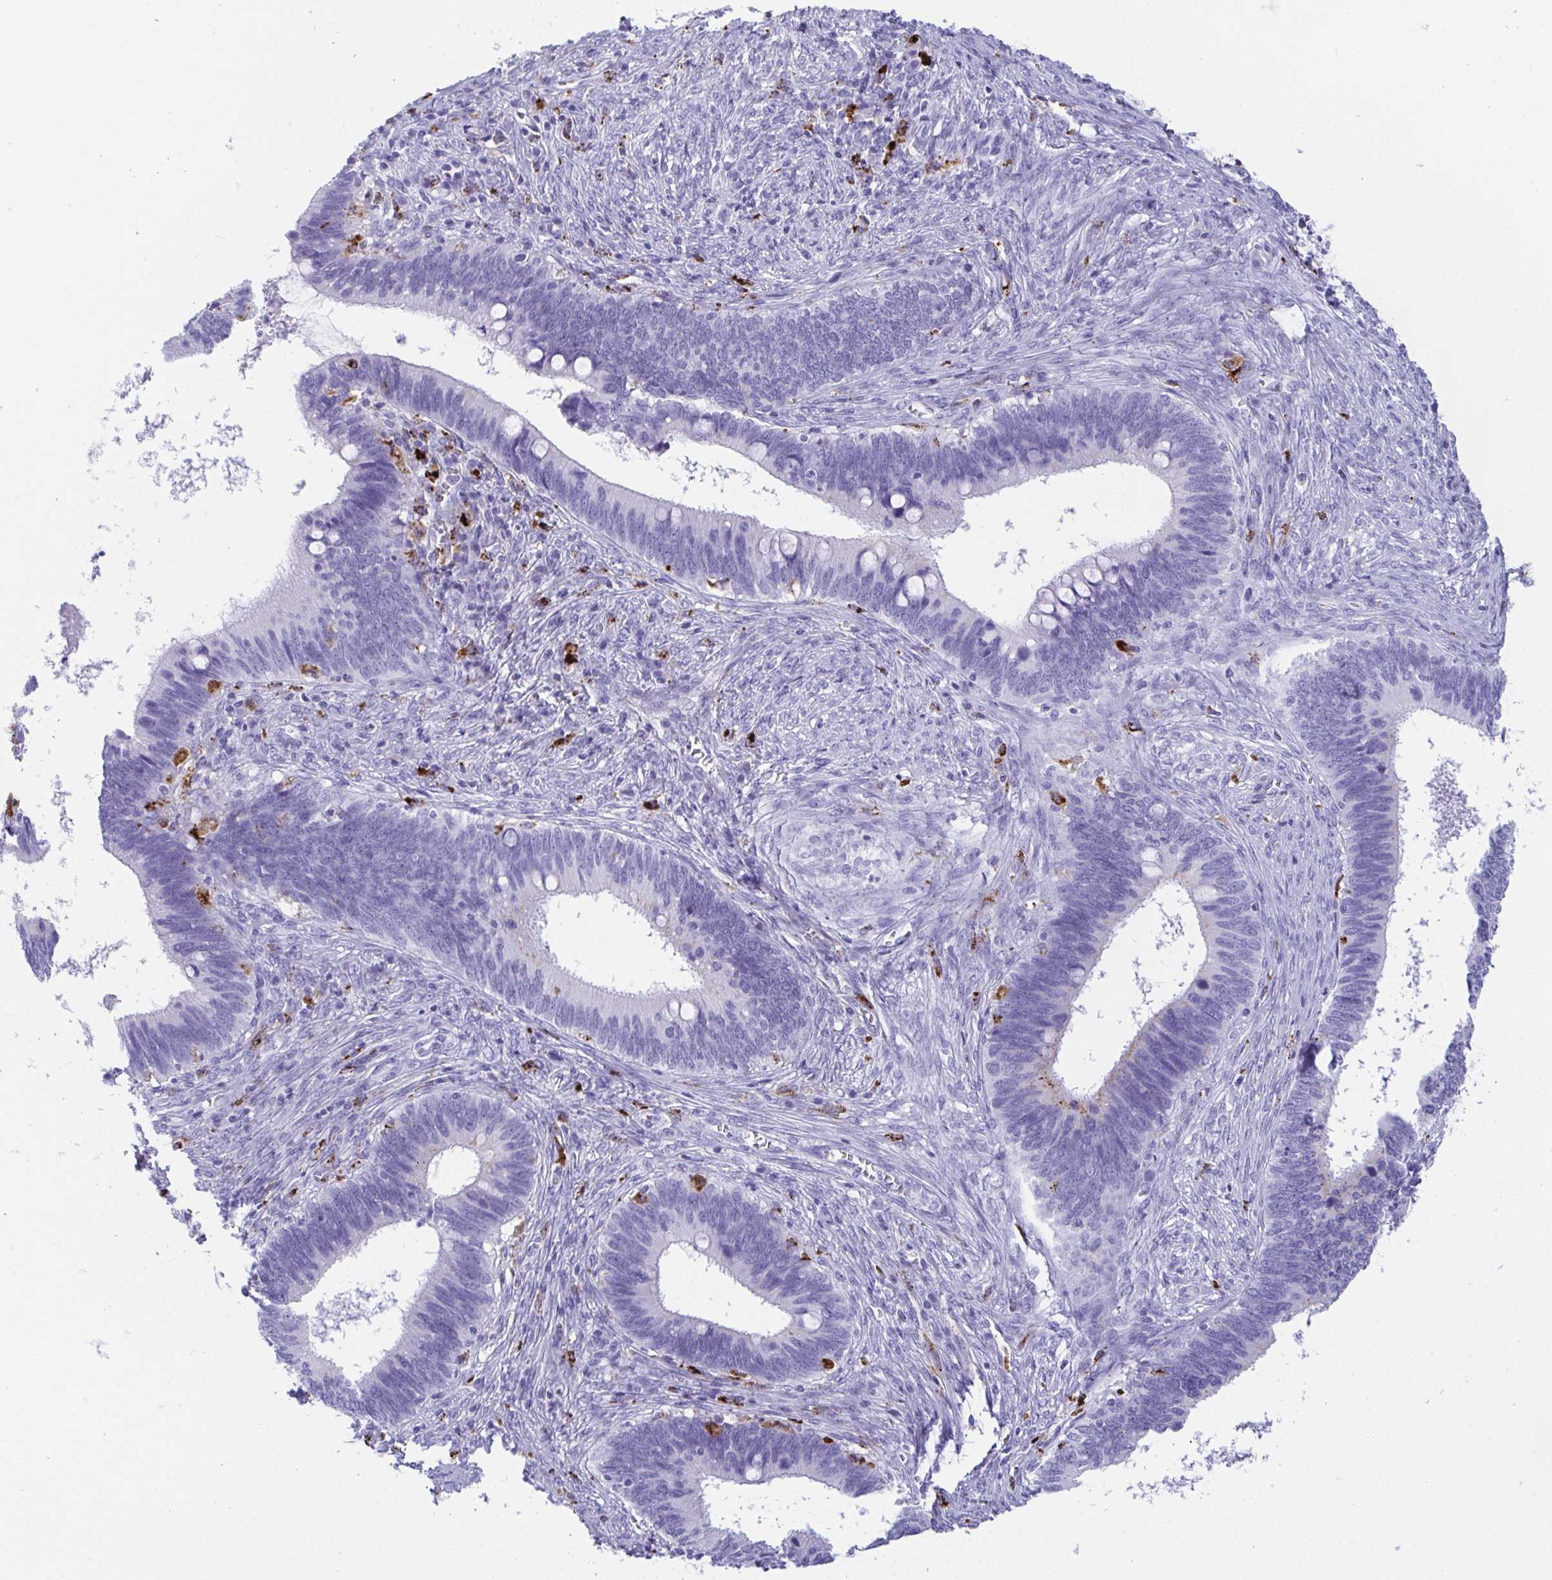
{"staining": {"intensity": "negative", "quantity": "none", "location": "none"}, "tissue": "cervical cancer", "cell_type": "Tumor cells", "image_type": "cancer", "snomed": [{"axis": "morphology", "description": "Adenocarcinoma, NOS"}, {"axis": "topography", "description": "Cervix"}], "caption": "Immunohistochemical staining of cervical cancer (adenocarcinoma) reveals no significant positivity in tumor cells. Brightfield microscopy of immunohistochemistry stained with DAB (3,3'-diaminobenzidine) (brown) and hematoxylin (blue), captured at high magnification.", "gene": "CPVL", "patient": {"sex": "female", "age": 42}}